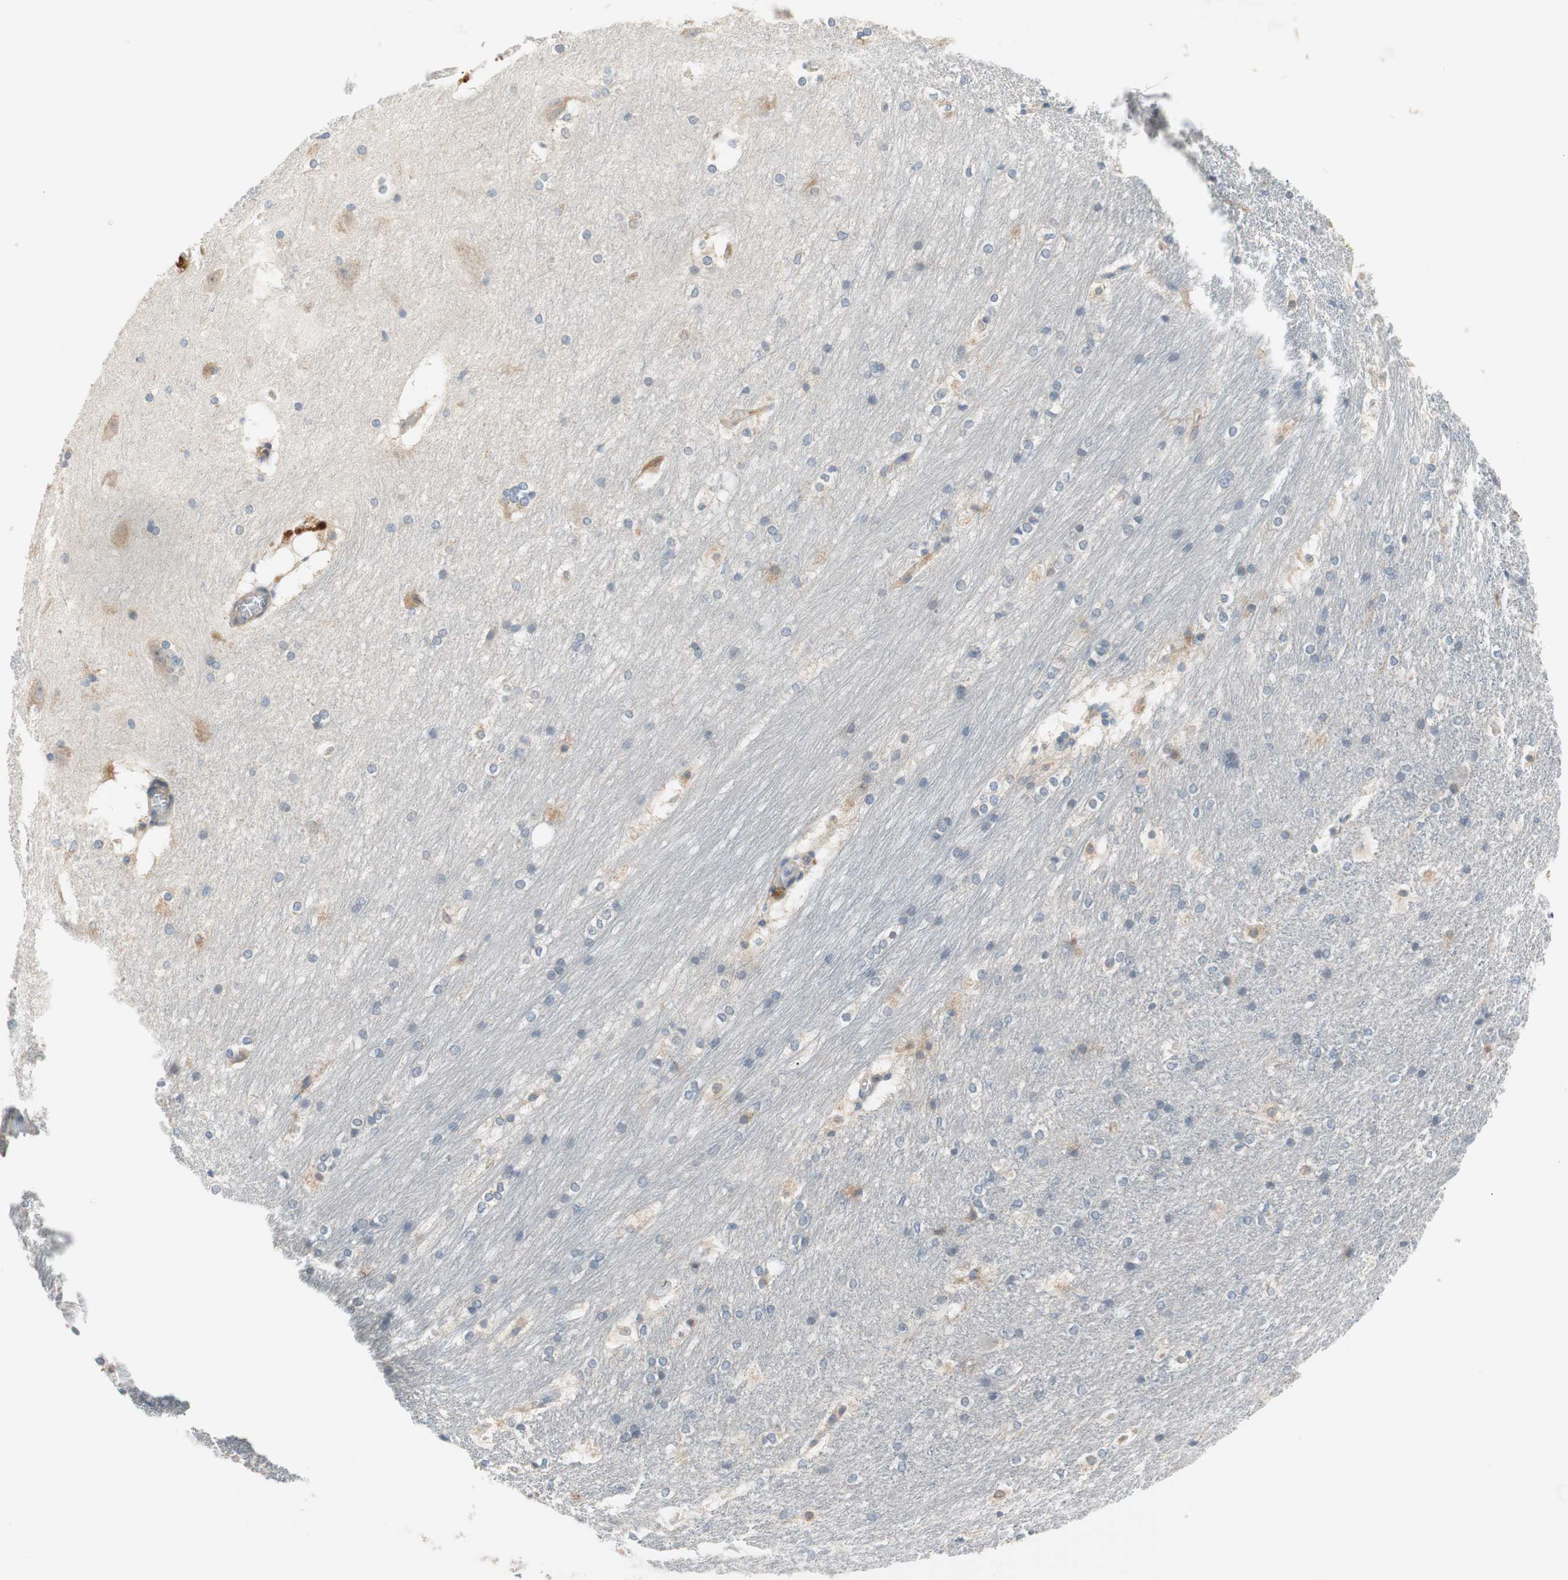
{"staining": {"intensity": "moderate", "quantity": "<25%", "location": "cytoplasmic/membranous"}, "tissue": "hippocampus", "cell_type": "Glial cells", "image_type": "normal", "snomed": [{"axis": "morphology", "description": "Normal tissue, NOS"}, {"axis": "topography", "description": "Hippocampus"}], "caption": "Immunohistochemistry of benign human hippocampus reveals low levels of moderate cytoplasmic/membranous expression in about <25% of glial cells.", "gene": "FADS2", "patient": {"sex": "female", "age": 19}}